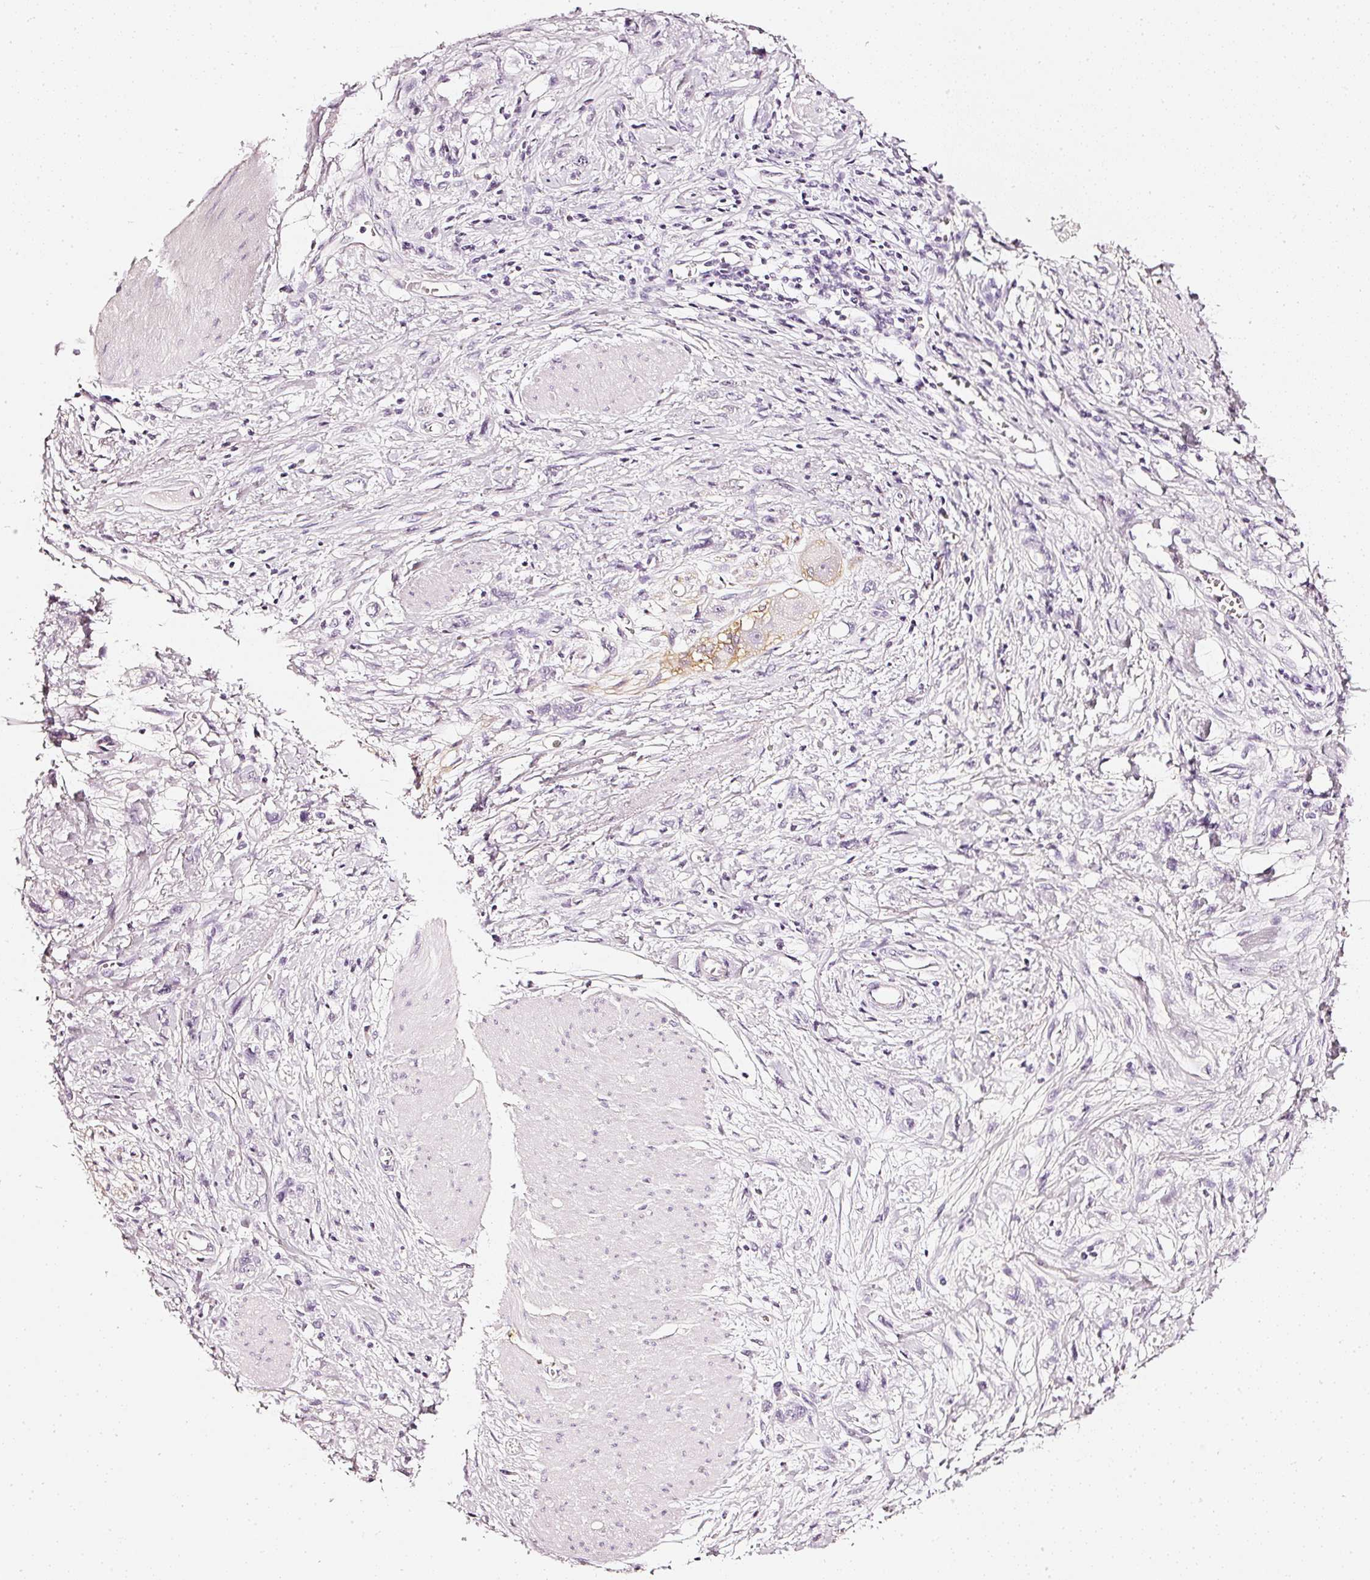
{"staining": {"intensity": "negative", "quantity": "none", "location": "none"}, "tissue": "stomach cancer", "cell_type": "Tumor cells", "image_type": "cancer", "snomed": [{"axis": "morphology", "description": "Adenocarcinoma, NOS"}, {"axis": "topography", "description": "Stomach"}], "caption": "This is an IHC photomicrograph of human stomach cancer (adenocarcinoma). There is no expression in tumor cells.", "gene": "CNP", "patient": {"sex": "female", "age": 76}}